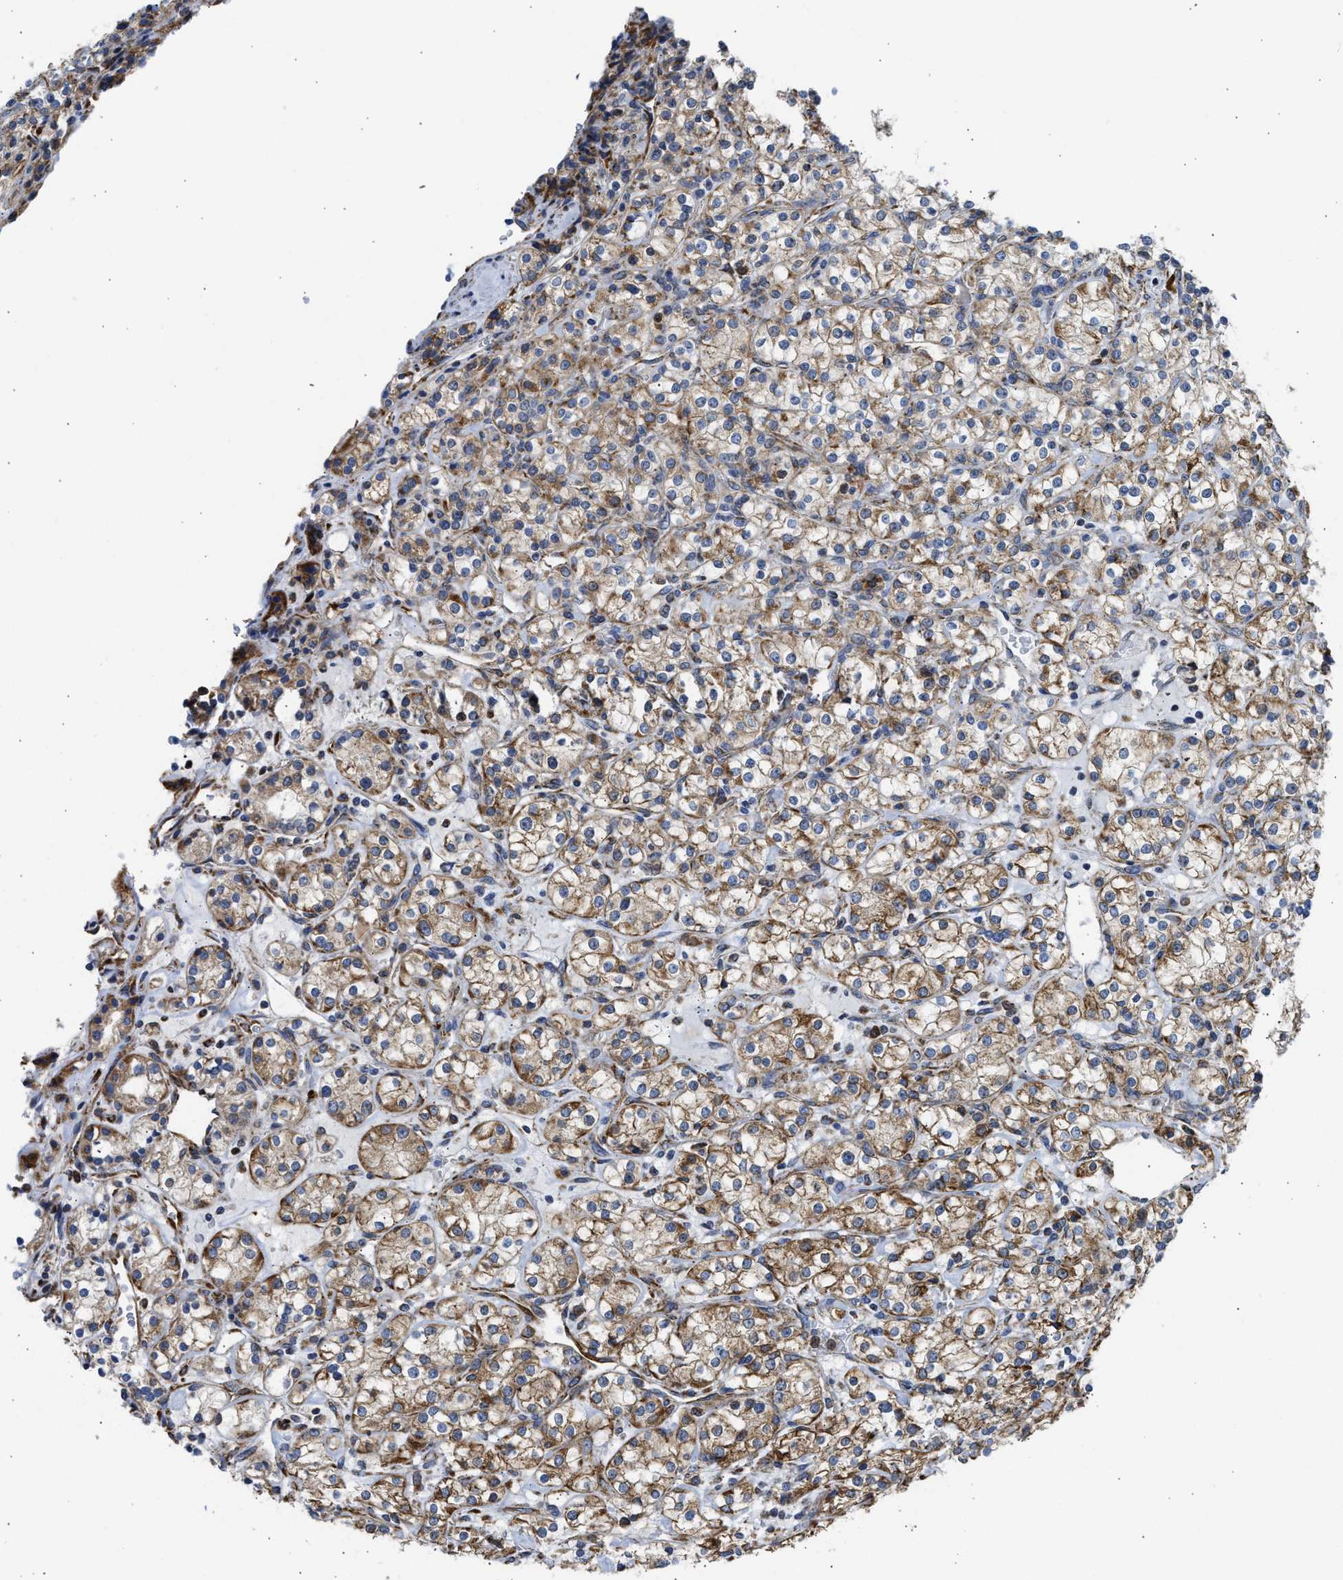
{"staining": {"intensity": "moderate", "quantity": ">75%", "location": "cytoplasmic/membranous"}, "tissue": "renal cancer", "cell_type": "Tumor cells", "image_type": "cancer", "snomed": [{"axis": "morphology", "description": "Adenocarcinoma, NOS"}, {"axis": "topography", "description": "Kidney"}], "caption": "DAB immunohistochemical staining of human renal adenocarcinoma demonstrates moderate cytoplasmic/membranous protein expression in approximately >75% of tumor cells.", "gene": "CYCS", "patient": {"sex": "male", "age": 77}}